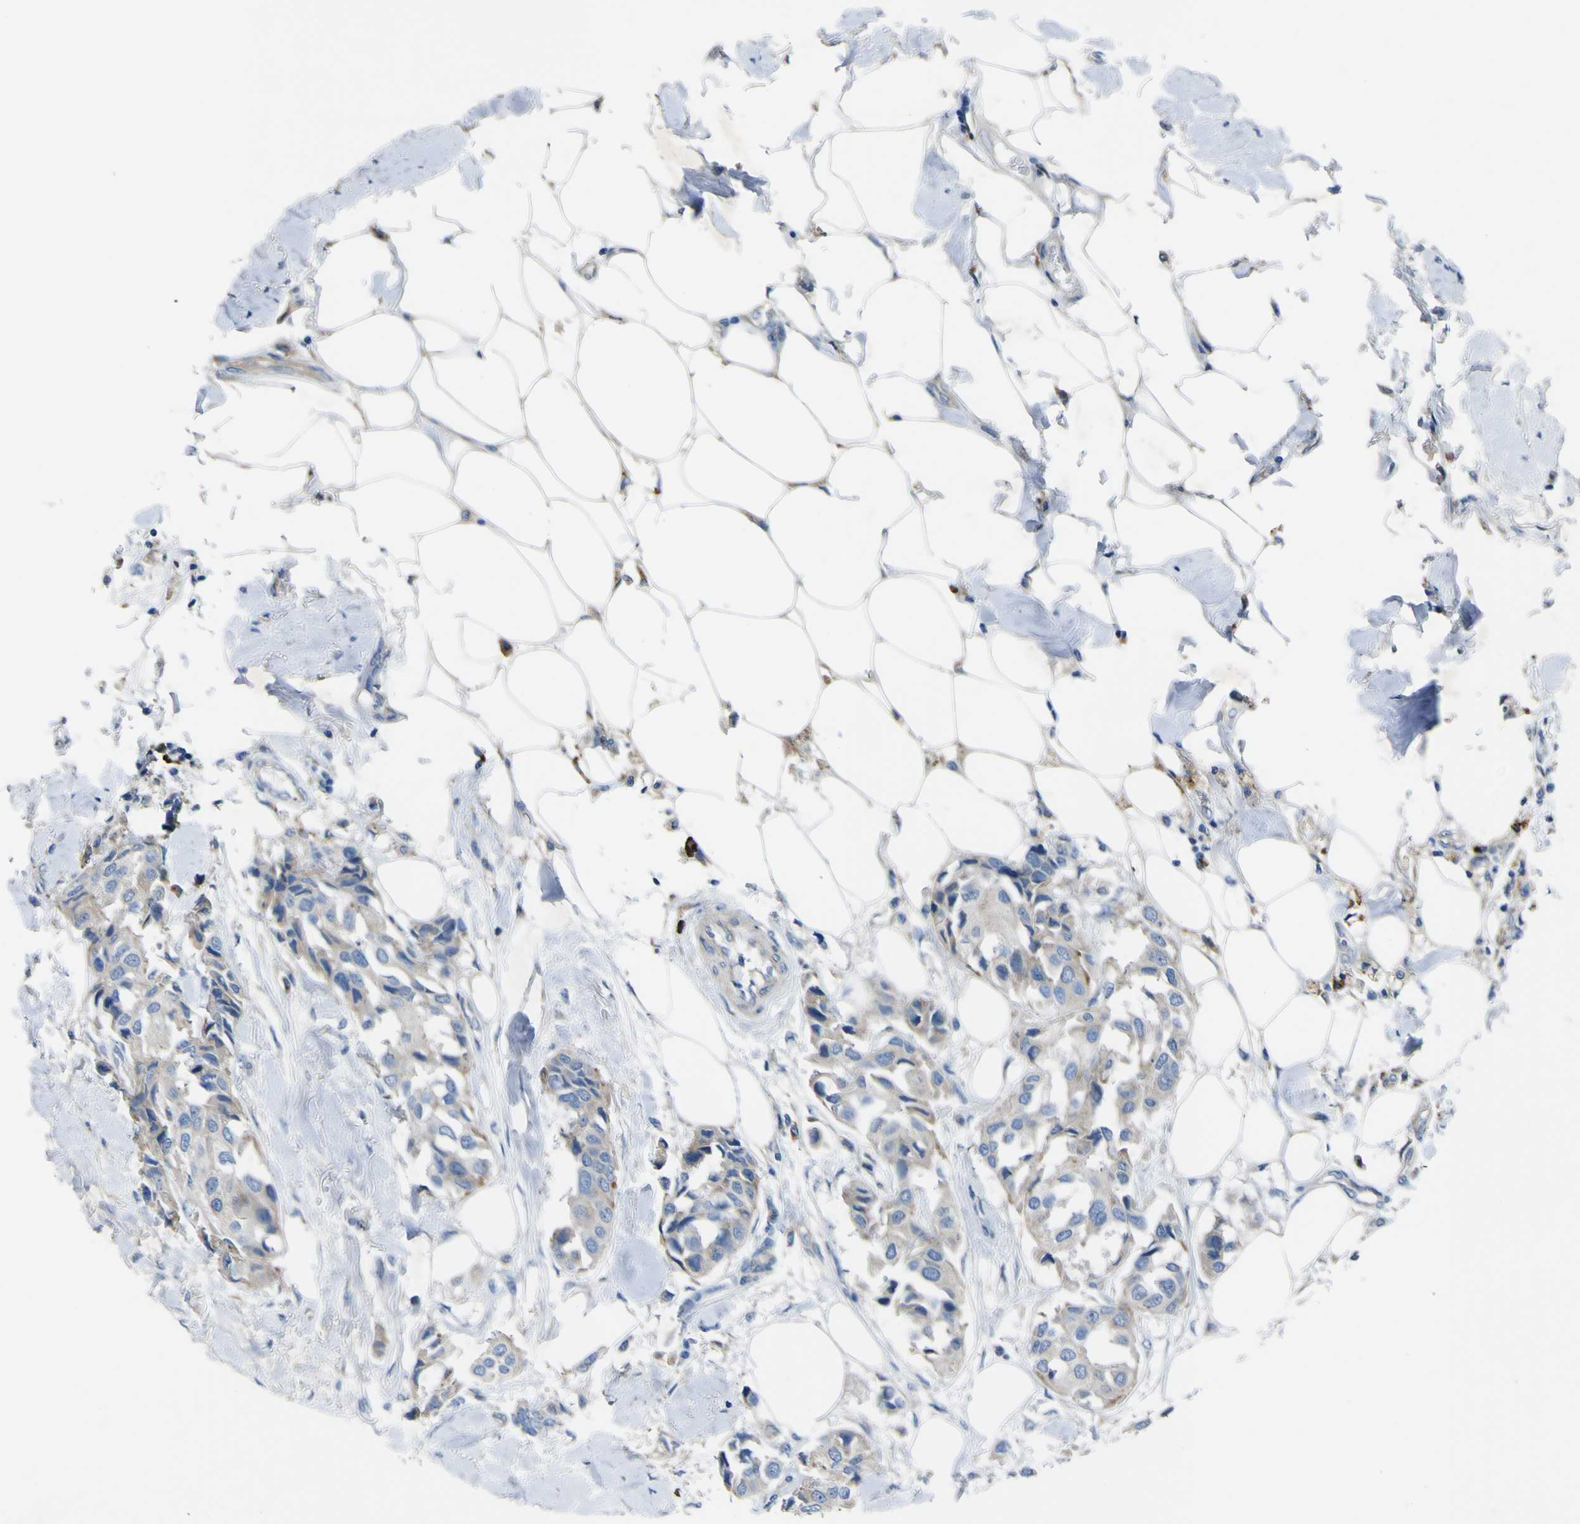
{"staining": {"intensity": "weak", "quantity": "<25%", "location": "cytoplasmic/membranous"}, "tissue": "breast cancer", "cell_type": "Tumor cells", "image_type": "cancer", "snomed": [{"axis": "morphology", "description": "Duct carcinoma"}, {"axis": "topography", "description": "Breast"}], "caption": "Tumor cells are negative for protein expression in human breast cancer.", "gene": "CST3", "patient": {"sex": "female", "age": 80}}